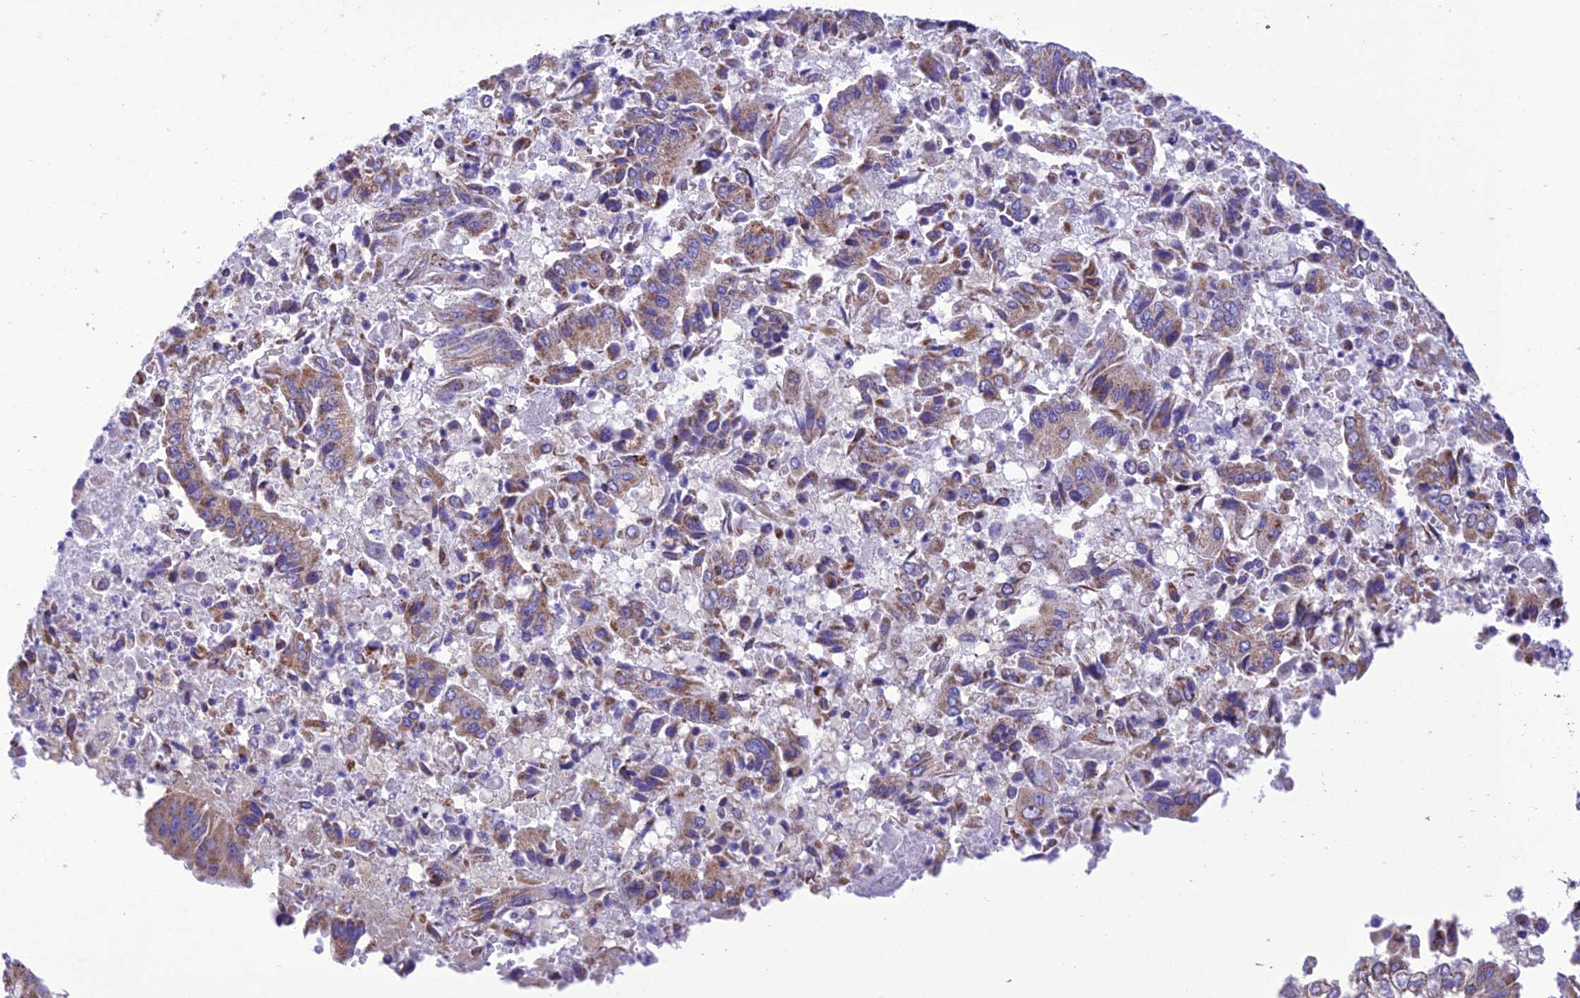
{"staining": {"intensity": "moderate", "quantity": "25%-75%", "location": "cytoplasmic/membranous"}, "tissue": "pancreatic cancer", "cell_type": "Tumor cells", "image_type": "cancer", "snomed": [{"axis": "morphology", "description": "Adenocarcinoma, NOS"}, {"axis": "topography", "description": "Pancreas"}], "caption": "Immunohistochemical staining of pancreatic cancer reveals medium levels of moderate cytoplasmic/membranous positivity in about 25%-75% of tumor cells.", "gene": "MAP3K12", "patient": {"sex": "female", "age": 77}}